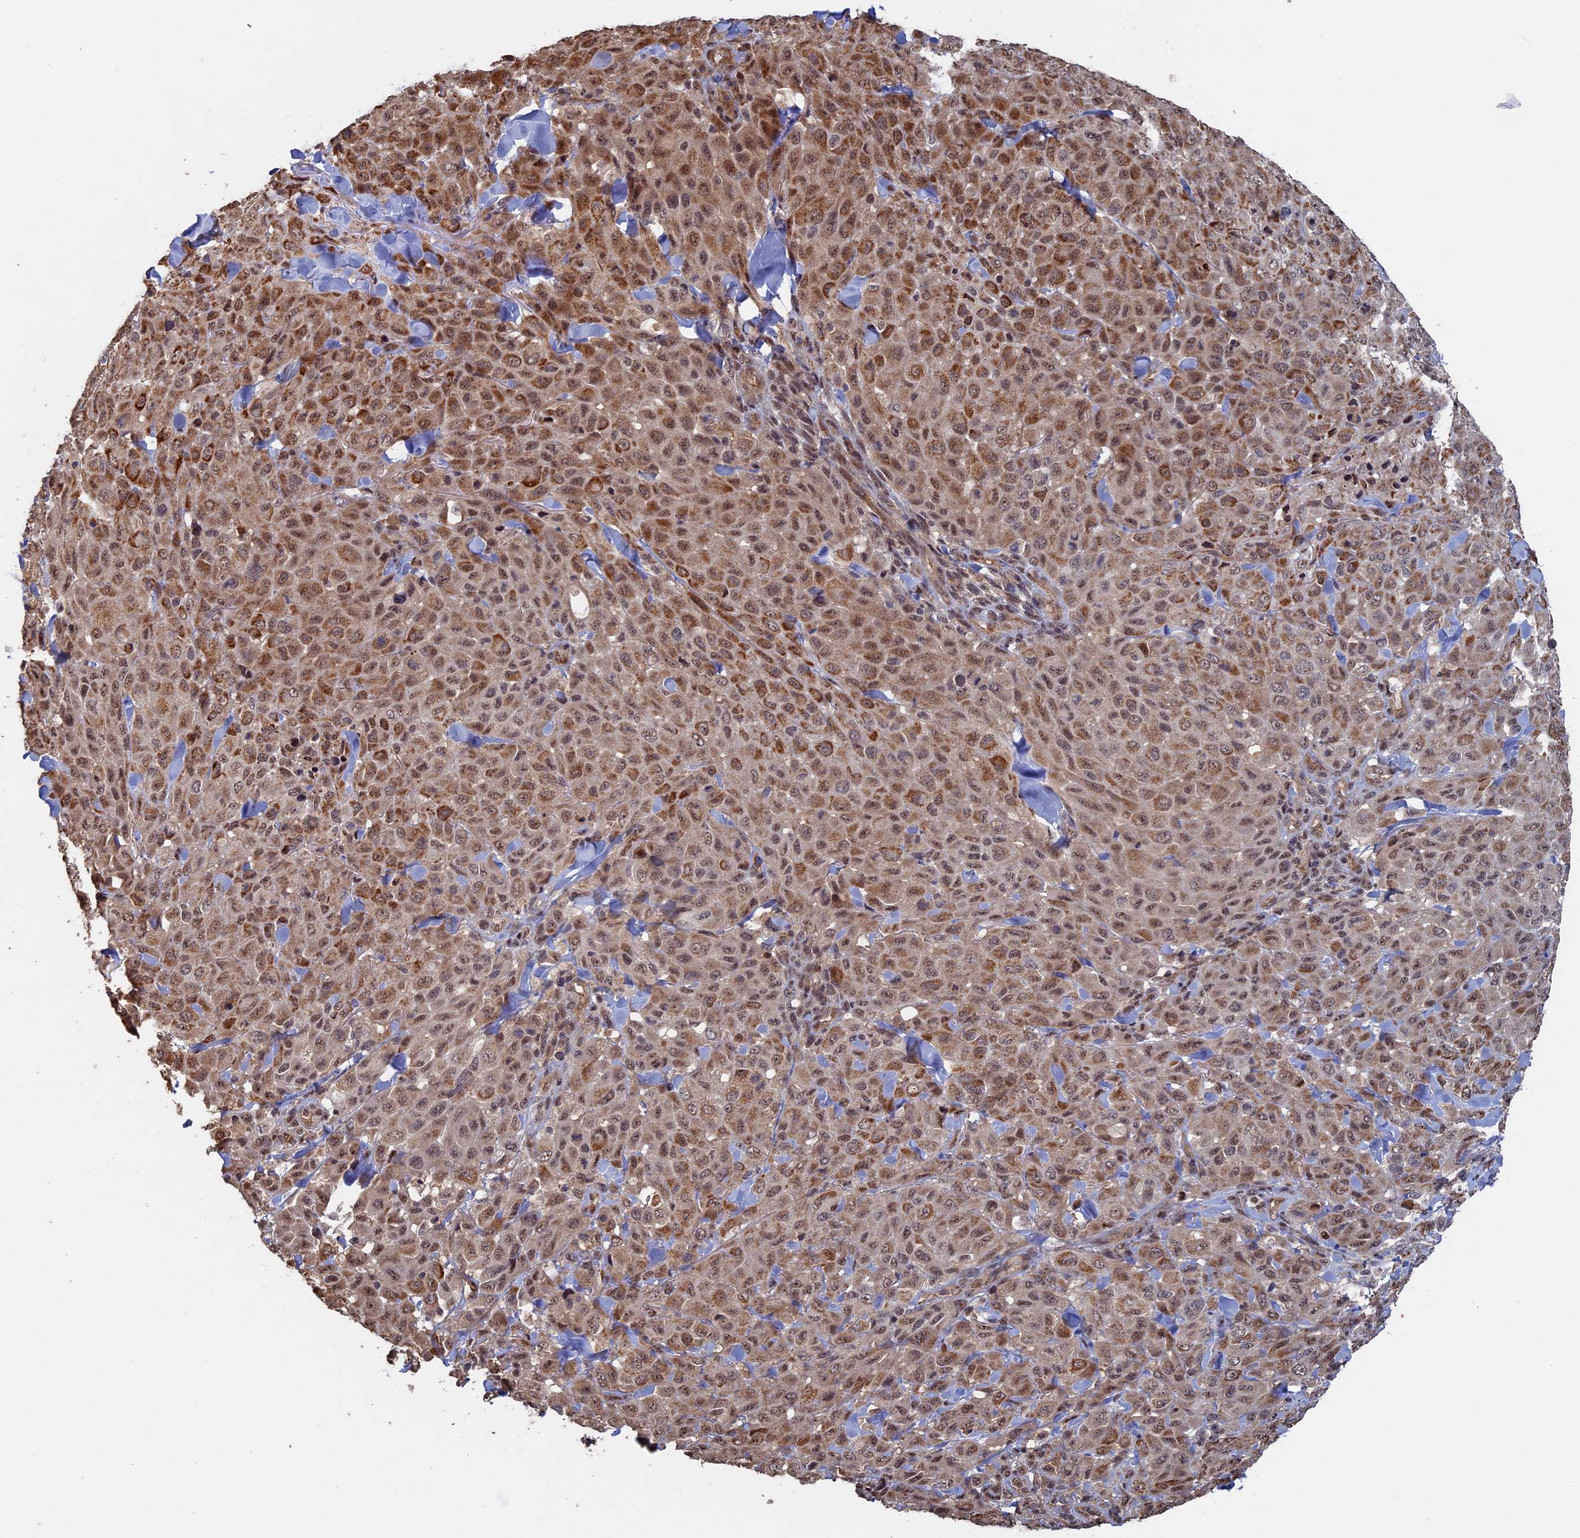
{"staining": {"intensity": "moderate", "quantity": ">75%", "location": "cytoplasmic/membranous,nuclear"}, "tissue": "melanoma", "cell_type": "Tumor cells", "image_type": "cancer", "snomed": [{"axis": "morphology", "description": "Malignant melanoma, Metastatic site"}, {"axis": "topography", "description": "Skin"}], "caption": "Protein analysis of melanoma tissue displays moderate cytoplasmic/membranous and nuclear staining in approximately >75% of tumor cells. (IHC, brightfield microscopy, high magnification).", "gene": "KIAA1328", "patient": {"sex": "female", "age": 81}}